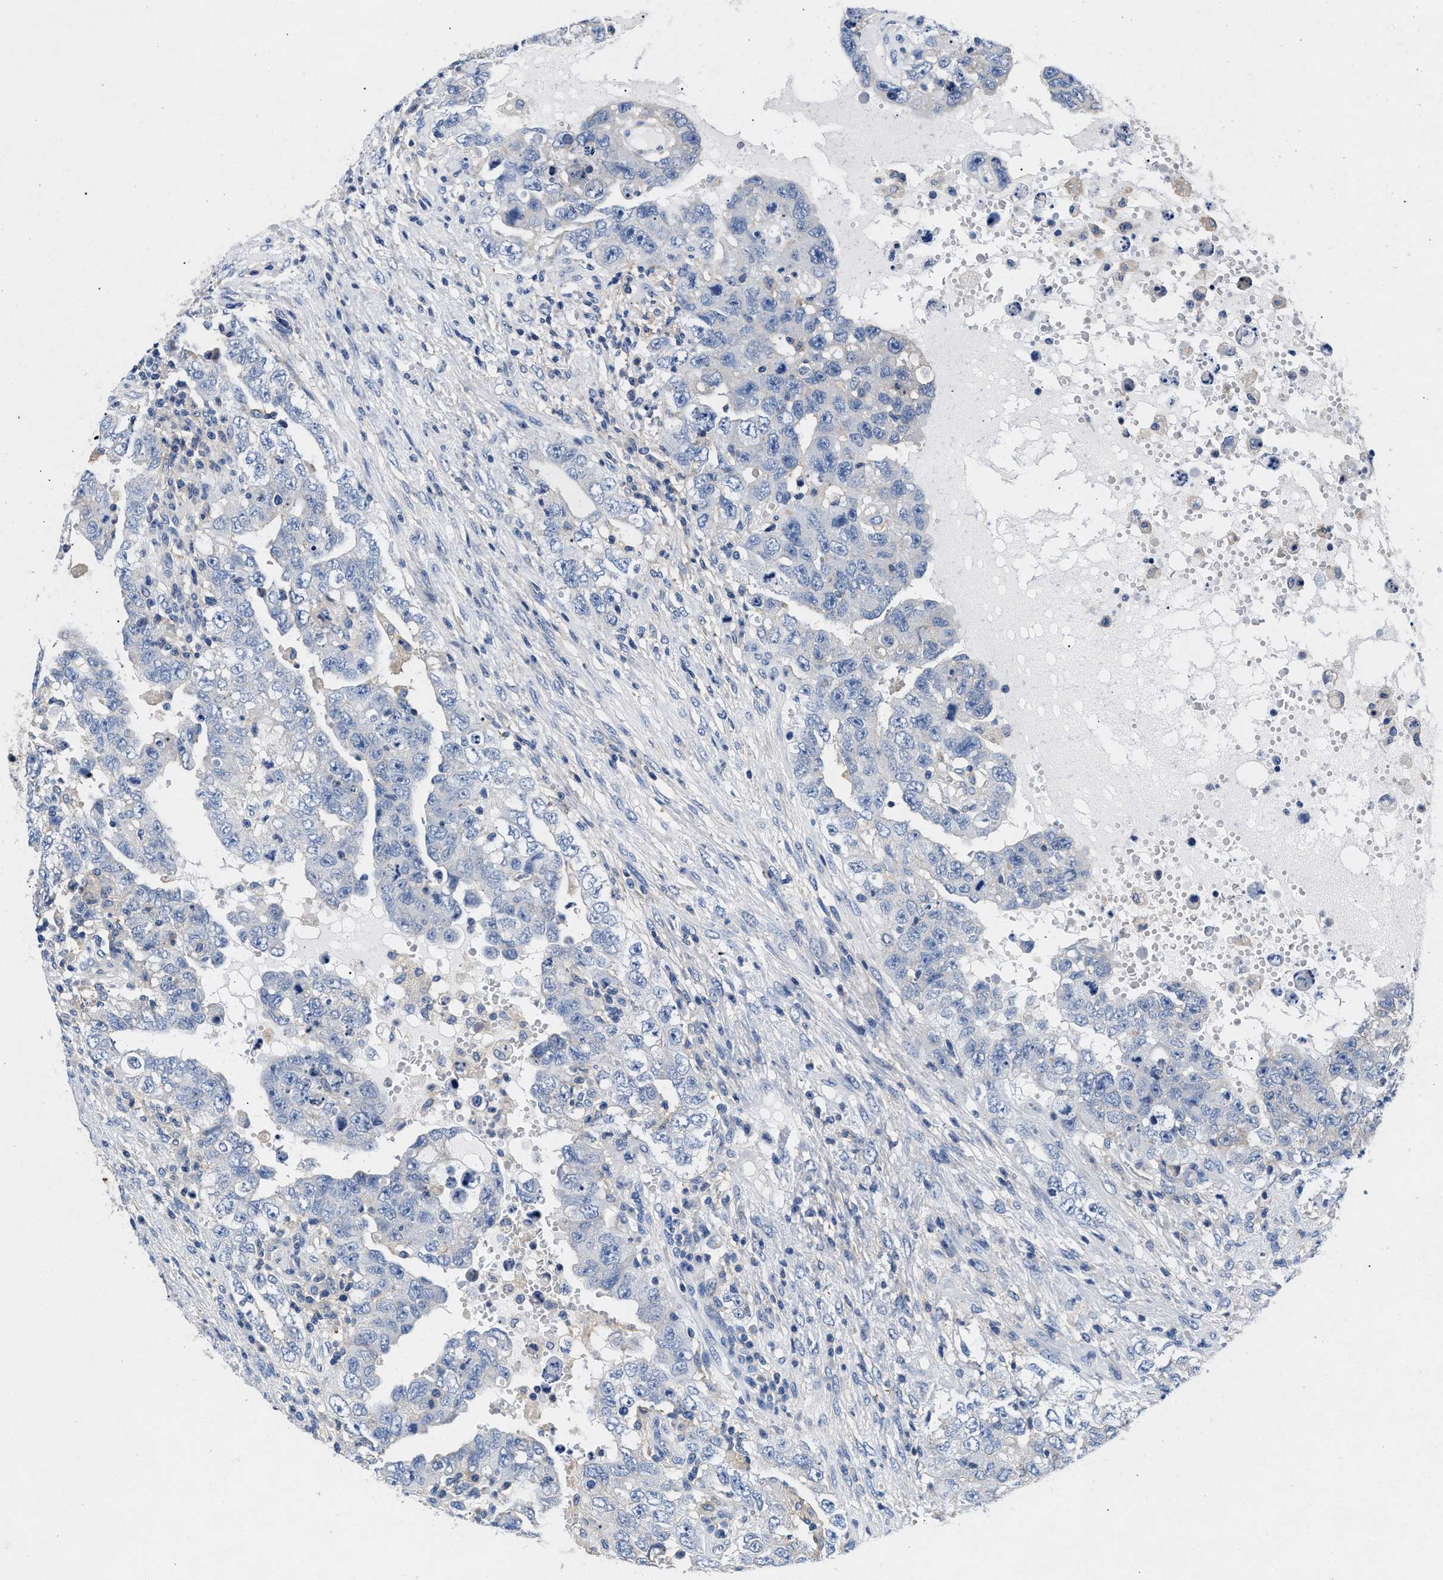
{"staining": {"intensity": "negative", "quantity": "none", "location": "none"}, "tissue": "testis cancer", "cell_type": "Tumor cells", "image_type": "cancer", "snomed": [{"axis": "morphology", "description": "Carcinoma, Embryonal, NOS"}, {"axis": "topography", "description": "Testis"}], "caption": "Immunohistochemistry (IHC) of human testis embryonal carcinoma exhibits no staining in tumor cells.", "gene": "GNAI3", "patient": {"sex": "male", "age": 26}}